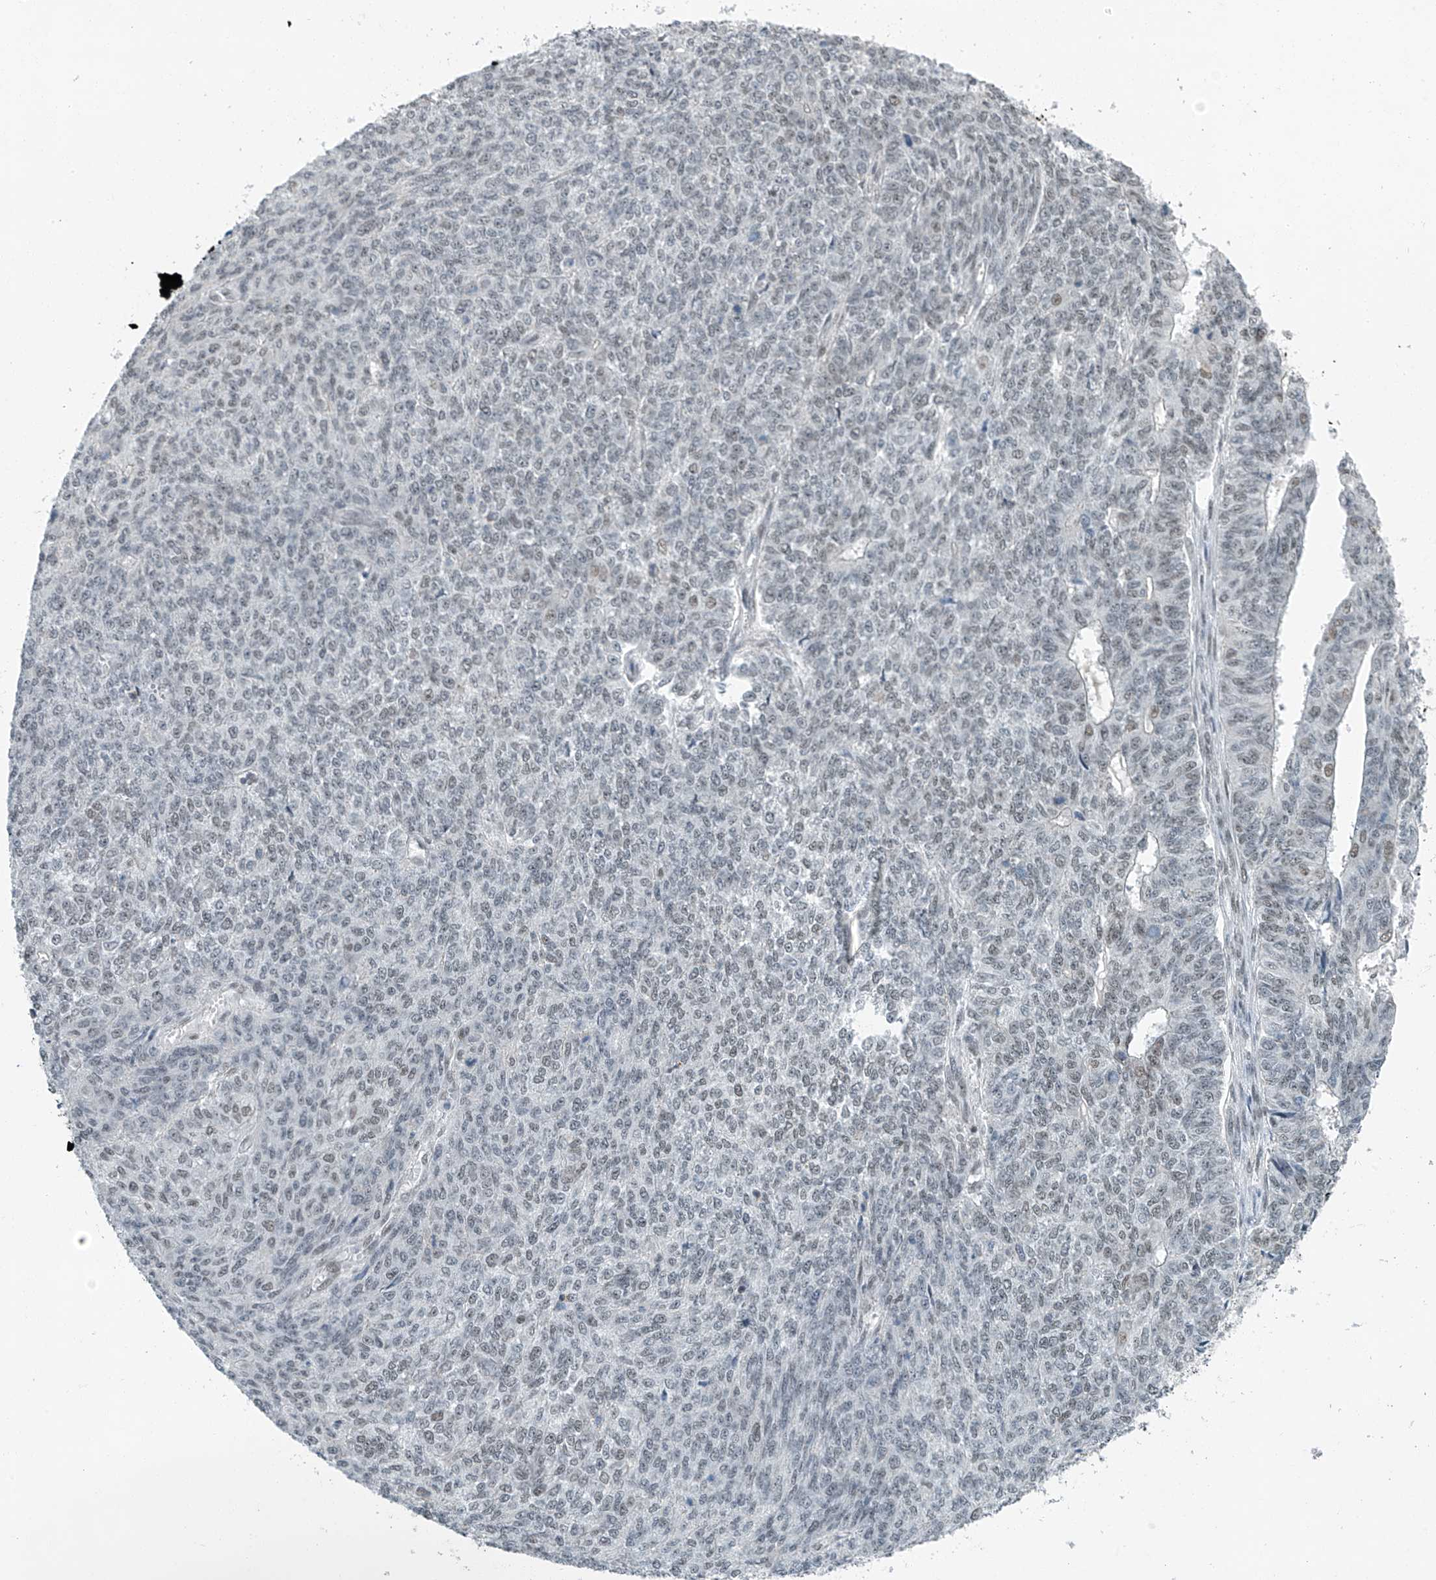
{"staining": {"intensity": "weak", "quantity": "<25%", "location": "nuclear"}, "tissue": "endometrial cancer", "cell_type": "Tumor cells", "image_type": "cancer", "snomed": [{"axis": "morphology", "description": "Adenocarcinoma, NOS"}, {"axis": "topography", "description": "Endometrium"}], "caption": "Immunohistochemistry (IHC) micrograph of endometrial cancer (adenocarcinoma) stained for a protein (brown), which exhibits no staining in tumor cells.", "gene": "TAF8", "patient": {"sex": "female", "age": 32}}